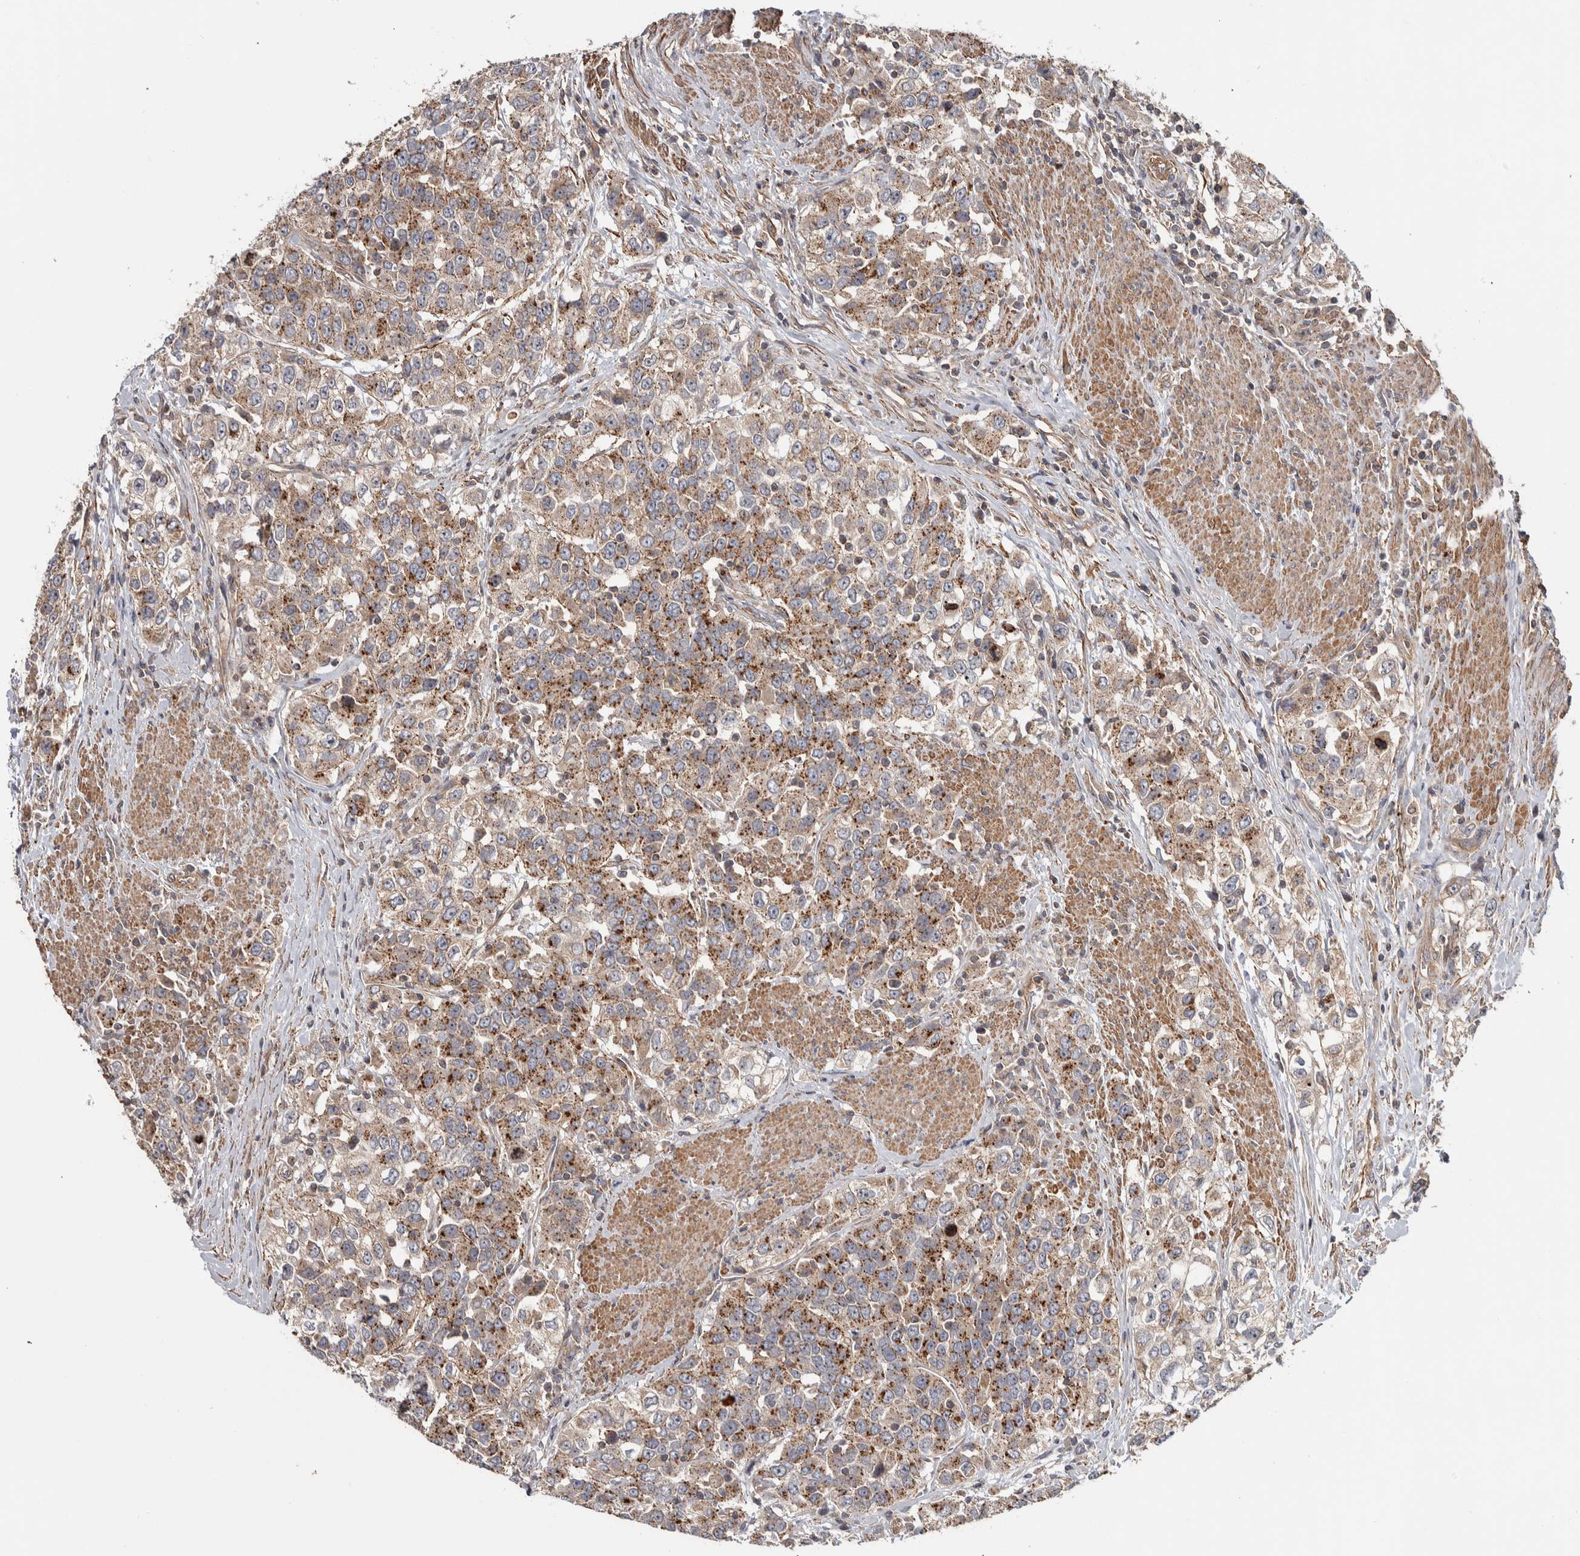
{"staining": {"intensity": "moderate", "quantity": ">75%", "location": "cytoplasmic/membranous"}, "tissue": "urothelial cancer", "cell_type": "Tumor cells", "image_type": "cancer", "snomed": [{"axis": "morphology", "description": "Urothelial carcinoma, High grade"}, {"axis": "topography", "description": "Urinary bladder"}], "caption": "Protein analysis of urothelial carcinoma (high-grade) tissue displays moderate cytoplasmic/membranous staining in approximately >75% of tumor cells. (brown staining indicates protein expression, while blue staining denotes nuclei).", "gene": "CHMP4C", "patient": {"sex": "female", "age": 80}}